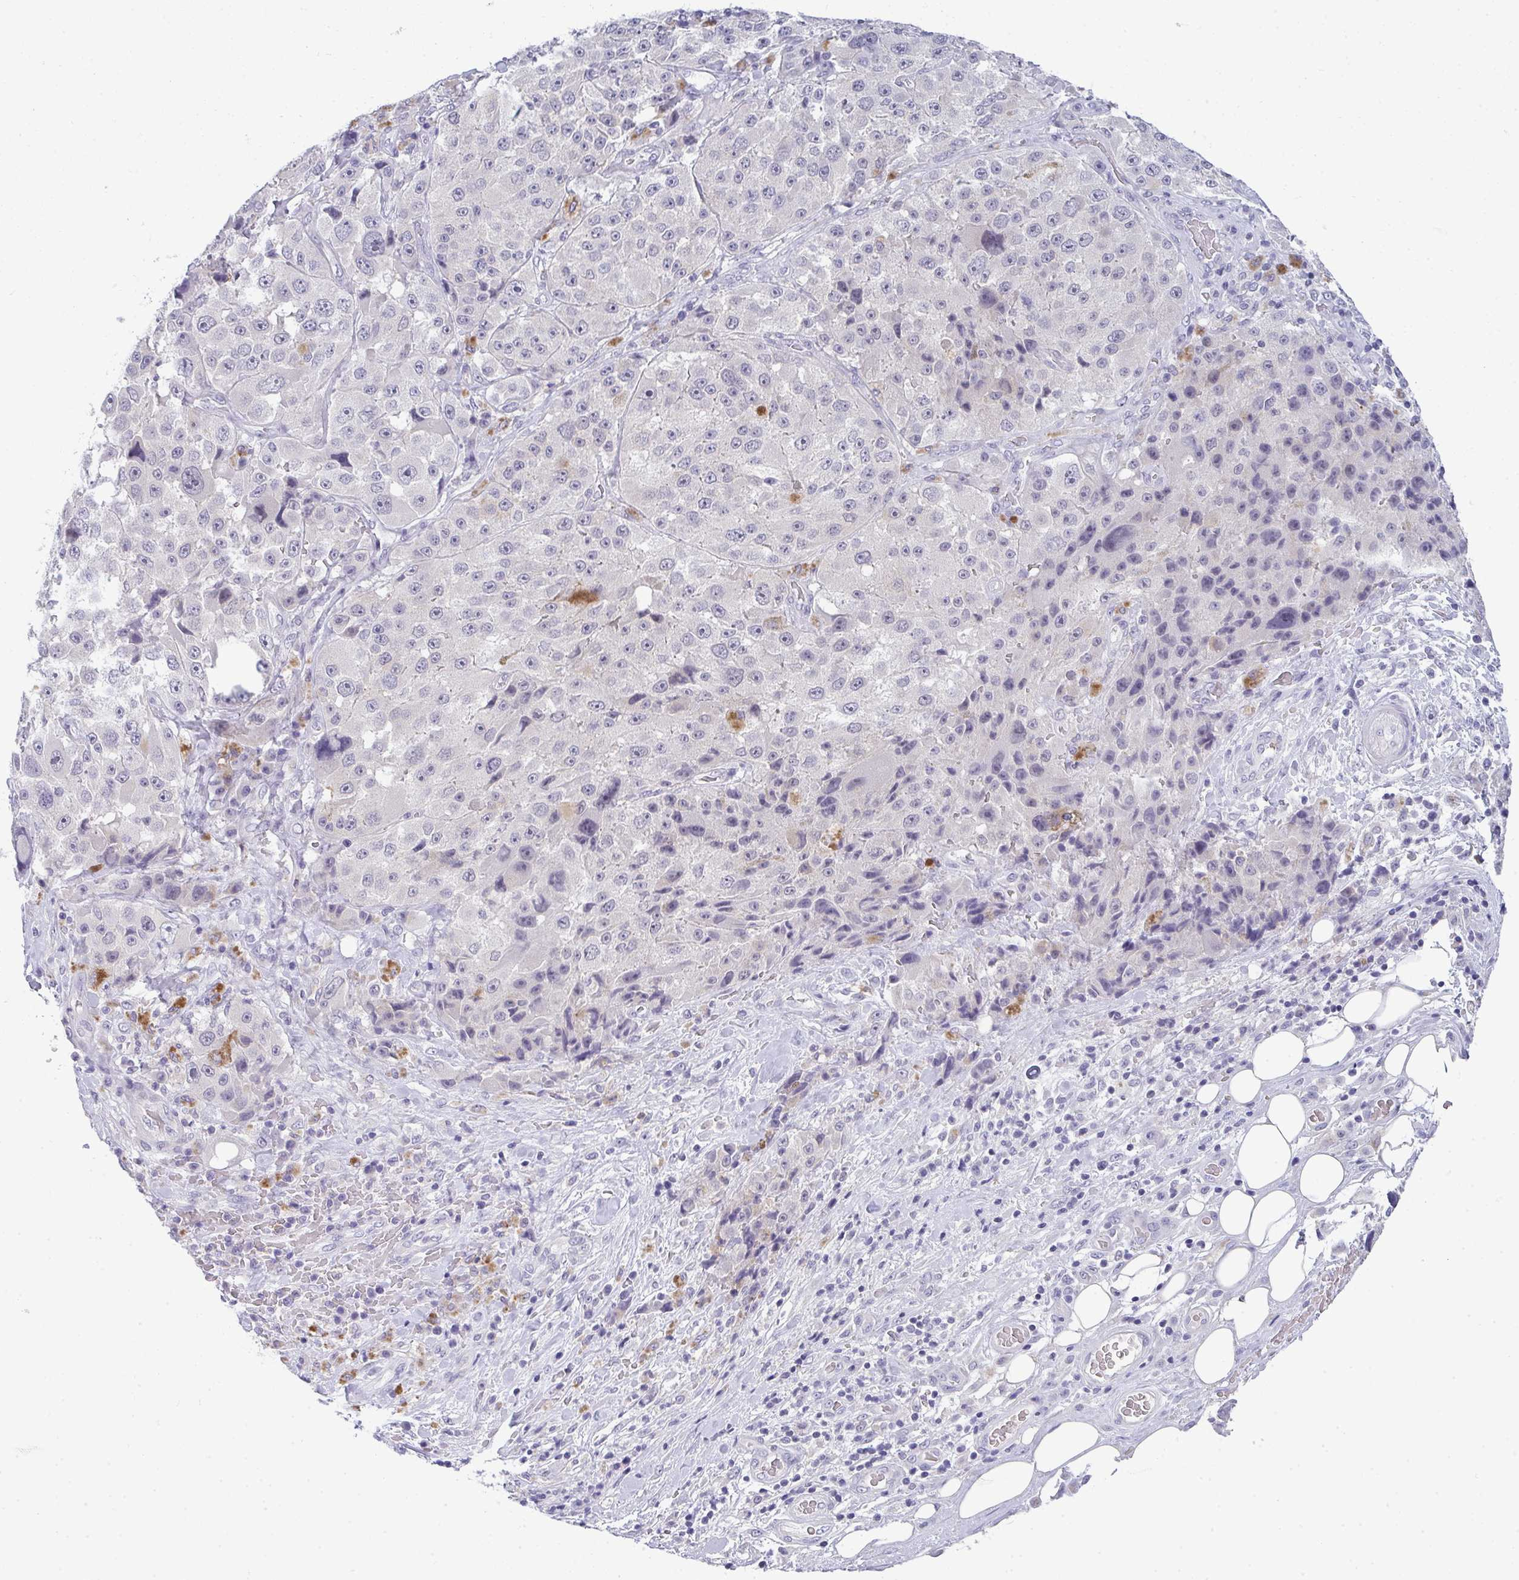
{"staining": {"intensity": "negative", "quantity": "none", "location": "none"}, "tissue": "melanoma", "cell_type": "Tumor cells", "image_type": "cancer", "snomed": [{"axis": "morphology", "description": "Malignant melanoma, Metastatic site"}, {"axis": "topography", "description": "Lymph node"}], "caption": "Malignant melanoma (metastatic site) was stained to show a protein in brown. There is no significant expression in tumor cells.", "gene": "TMEM82", "patient": {"sex": "male", "age": 62}}